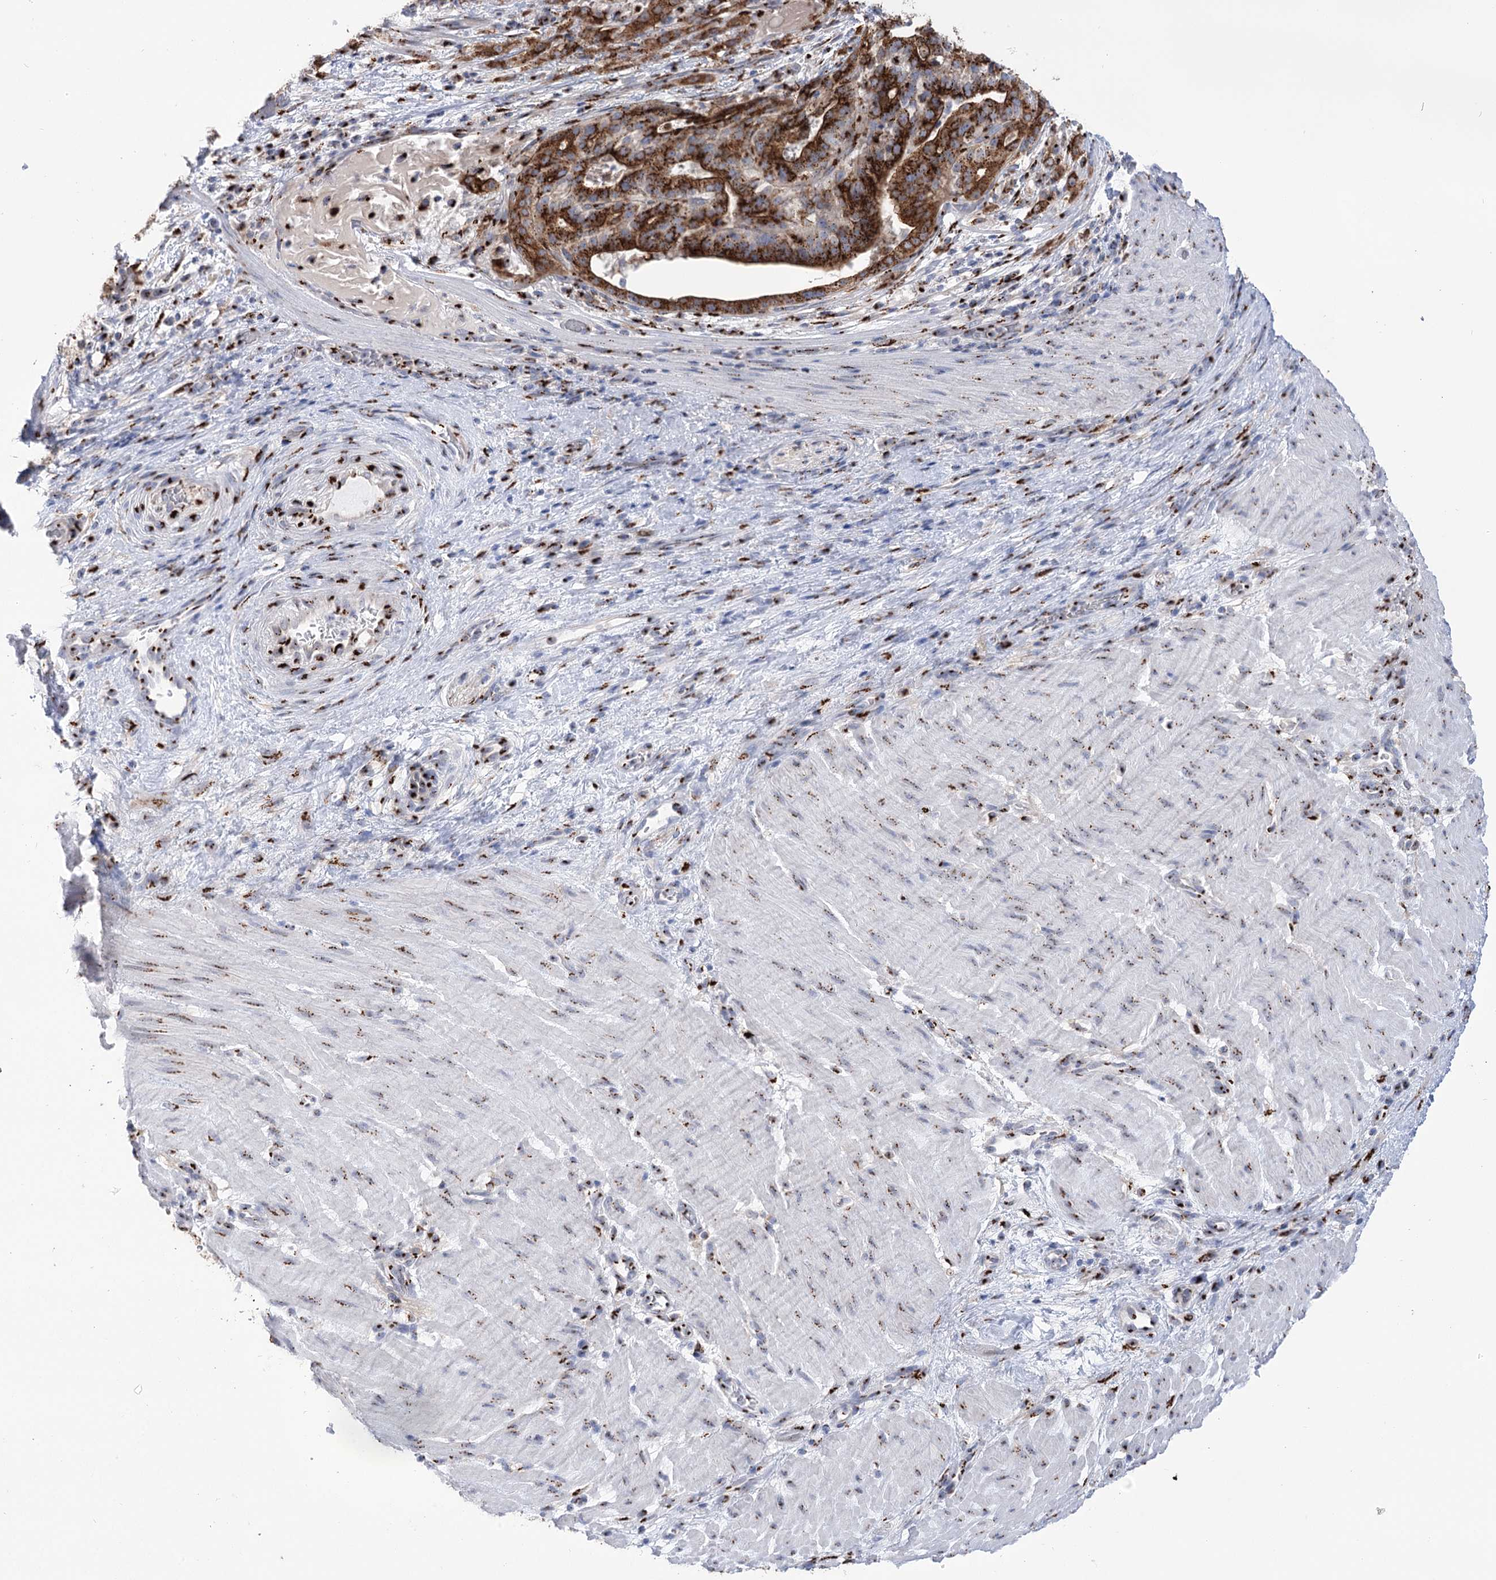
{"staining": {"intensity": "strong", "quantity": ">75%", "location": "cytoplasmic/membranous"}, "tissue": "stomach cancer", "cell_type": "Tumor cells", "image_type": "cancer", "snomed": [{"axis": "morphology", "description": "Adenocarcinoma, NOS"}, {"axis": "topography", "description": "Stomach"}], "caption": "A brown stain shows strong cytoplasmic/membranous positivity of a protein in stomach cancer (adenocarcinoma) tumor cells.", "gene": "TMEM165", "patient": {"sex": "male", "age": 48}}